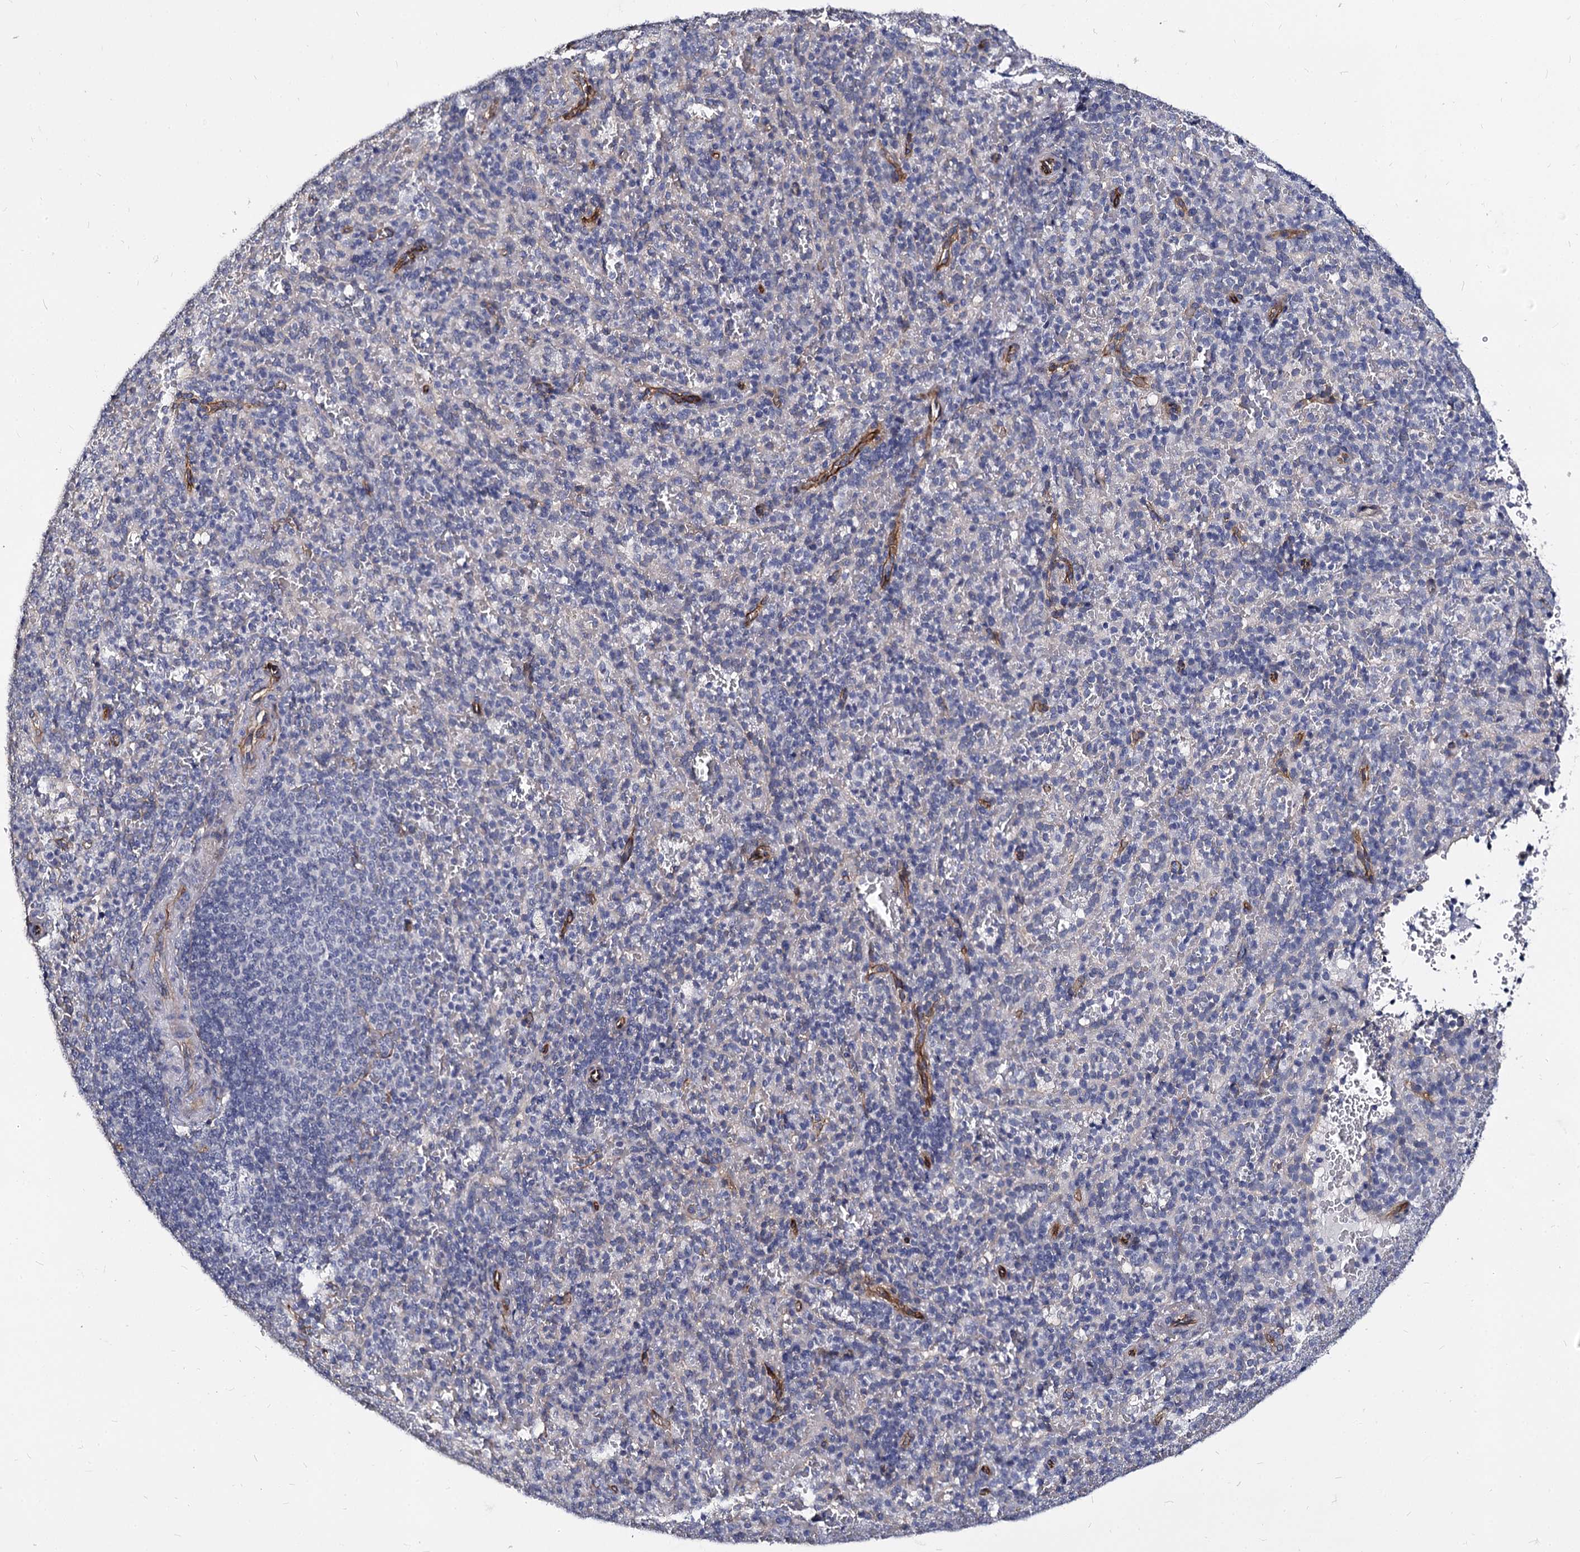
{"staining": {"intensity": "negative", "quantity": "none", "location": "none"}, "tissue": "spleen", "cell_type": "Cells in red pulp", "image_type": "normal", "snomed": [{"axis": "morphology", "description": "Normal tissue, NOS"}, {"axis": "topography", "description": "Spleen"}], "caption": "This is an immunohistochemistry image of unremarkable spleen. There is no staining in cells in red pulp.", "gene": "CBFB", "patient": {"sex": "female", "age": 21}}